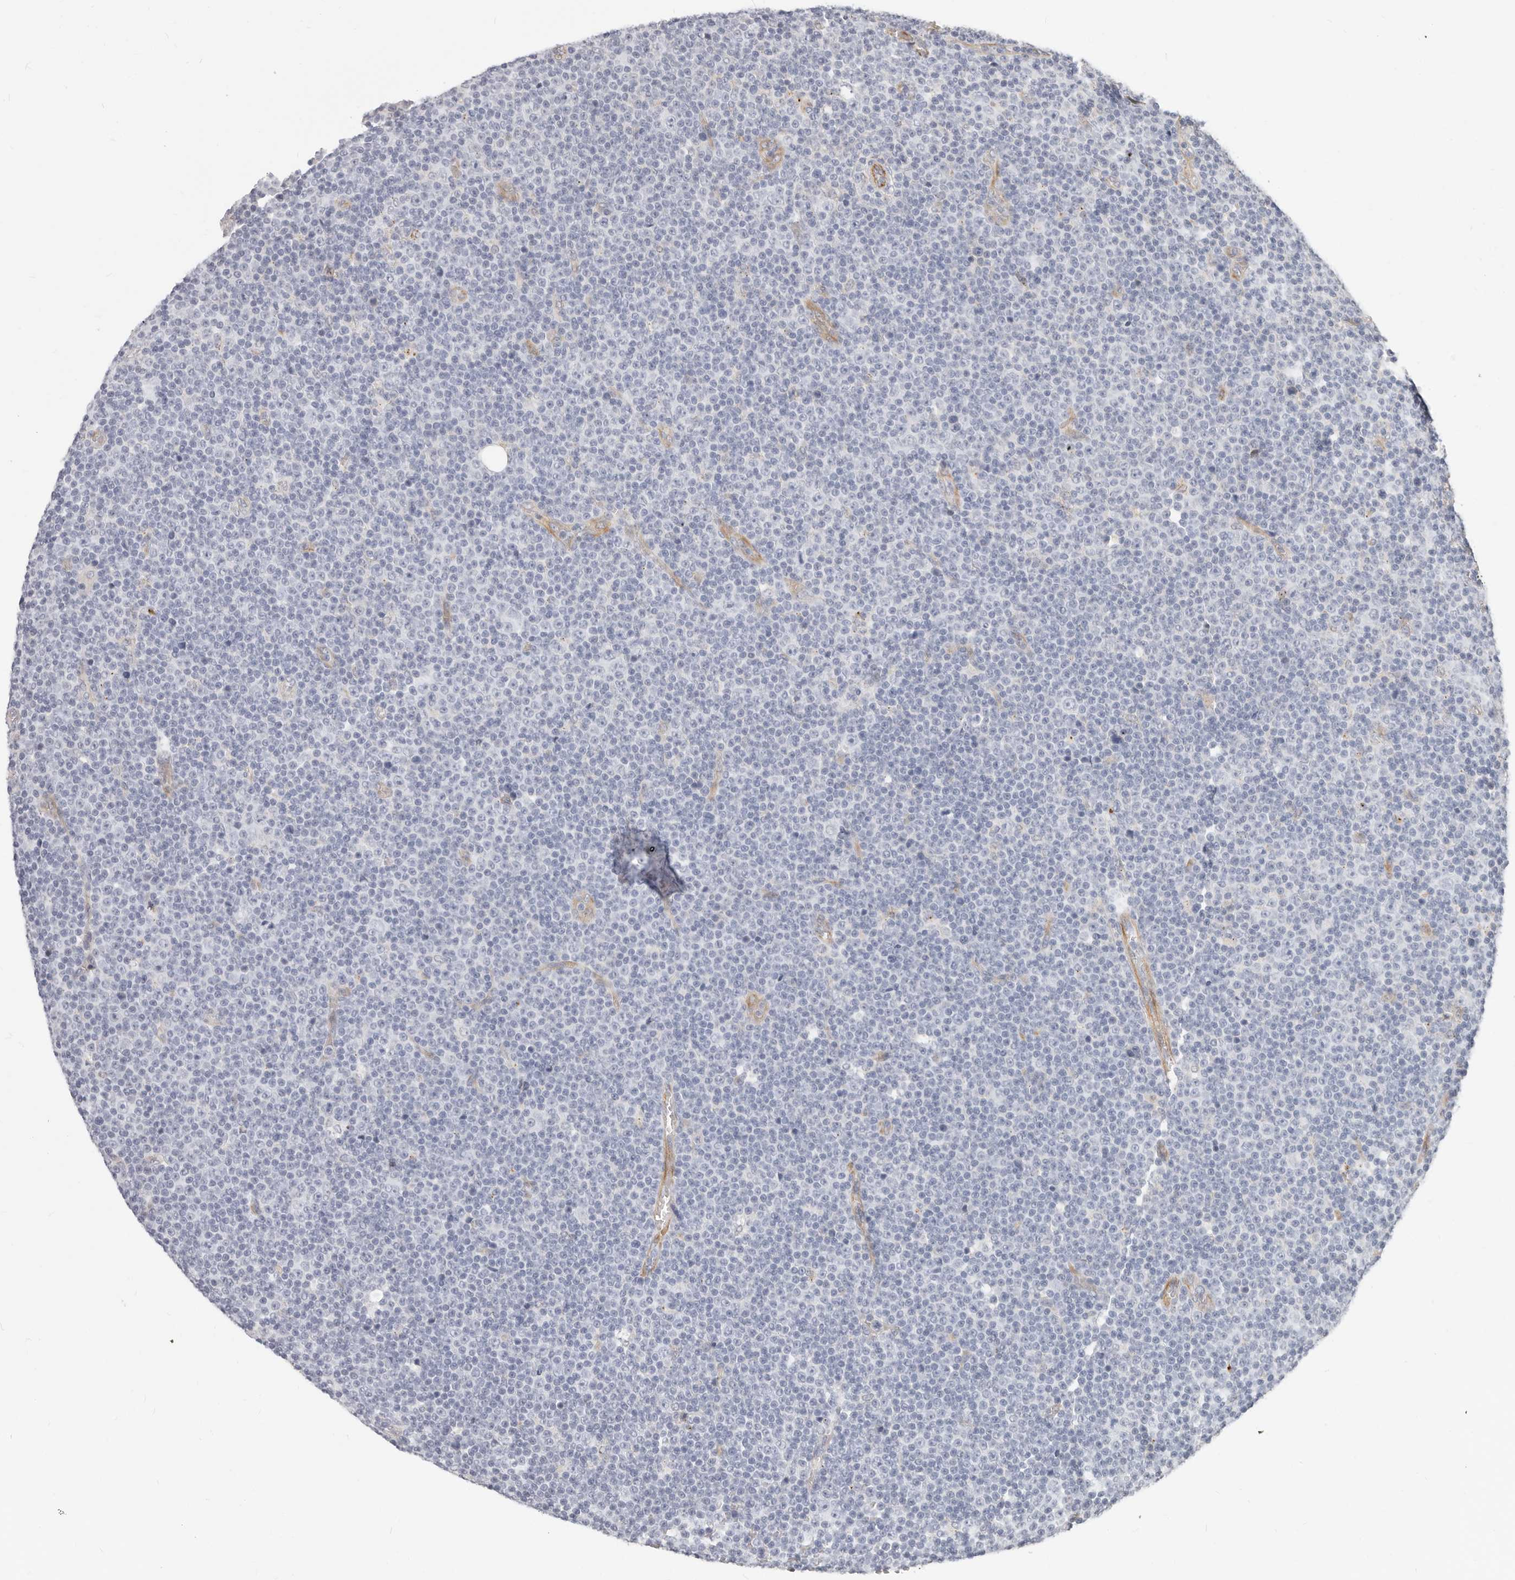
{"staining": {"intensity": "negative", "quantity": "none", "location": "none"}, "tissue": "lymphoma", "cell_type": "Tumor cells", "image_type": "cancer", "snomed": [{"axis": "morphology", "description": "Malignant lymphoma, non-Hodgkin's type, Low grade"}, {"axis": "topography", "description": "Lymph node"}], "caption": "IHC image of neoplastic tissue: human lymphoma stained with DAB (3,3'-diaminobenzidine) exhibits no significant protein expression in tumor cells.", "gene": "ZRANB1", "patient": {"sex": "female", "age": 67}}